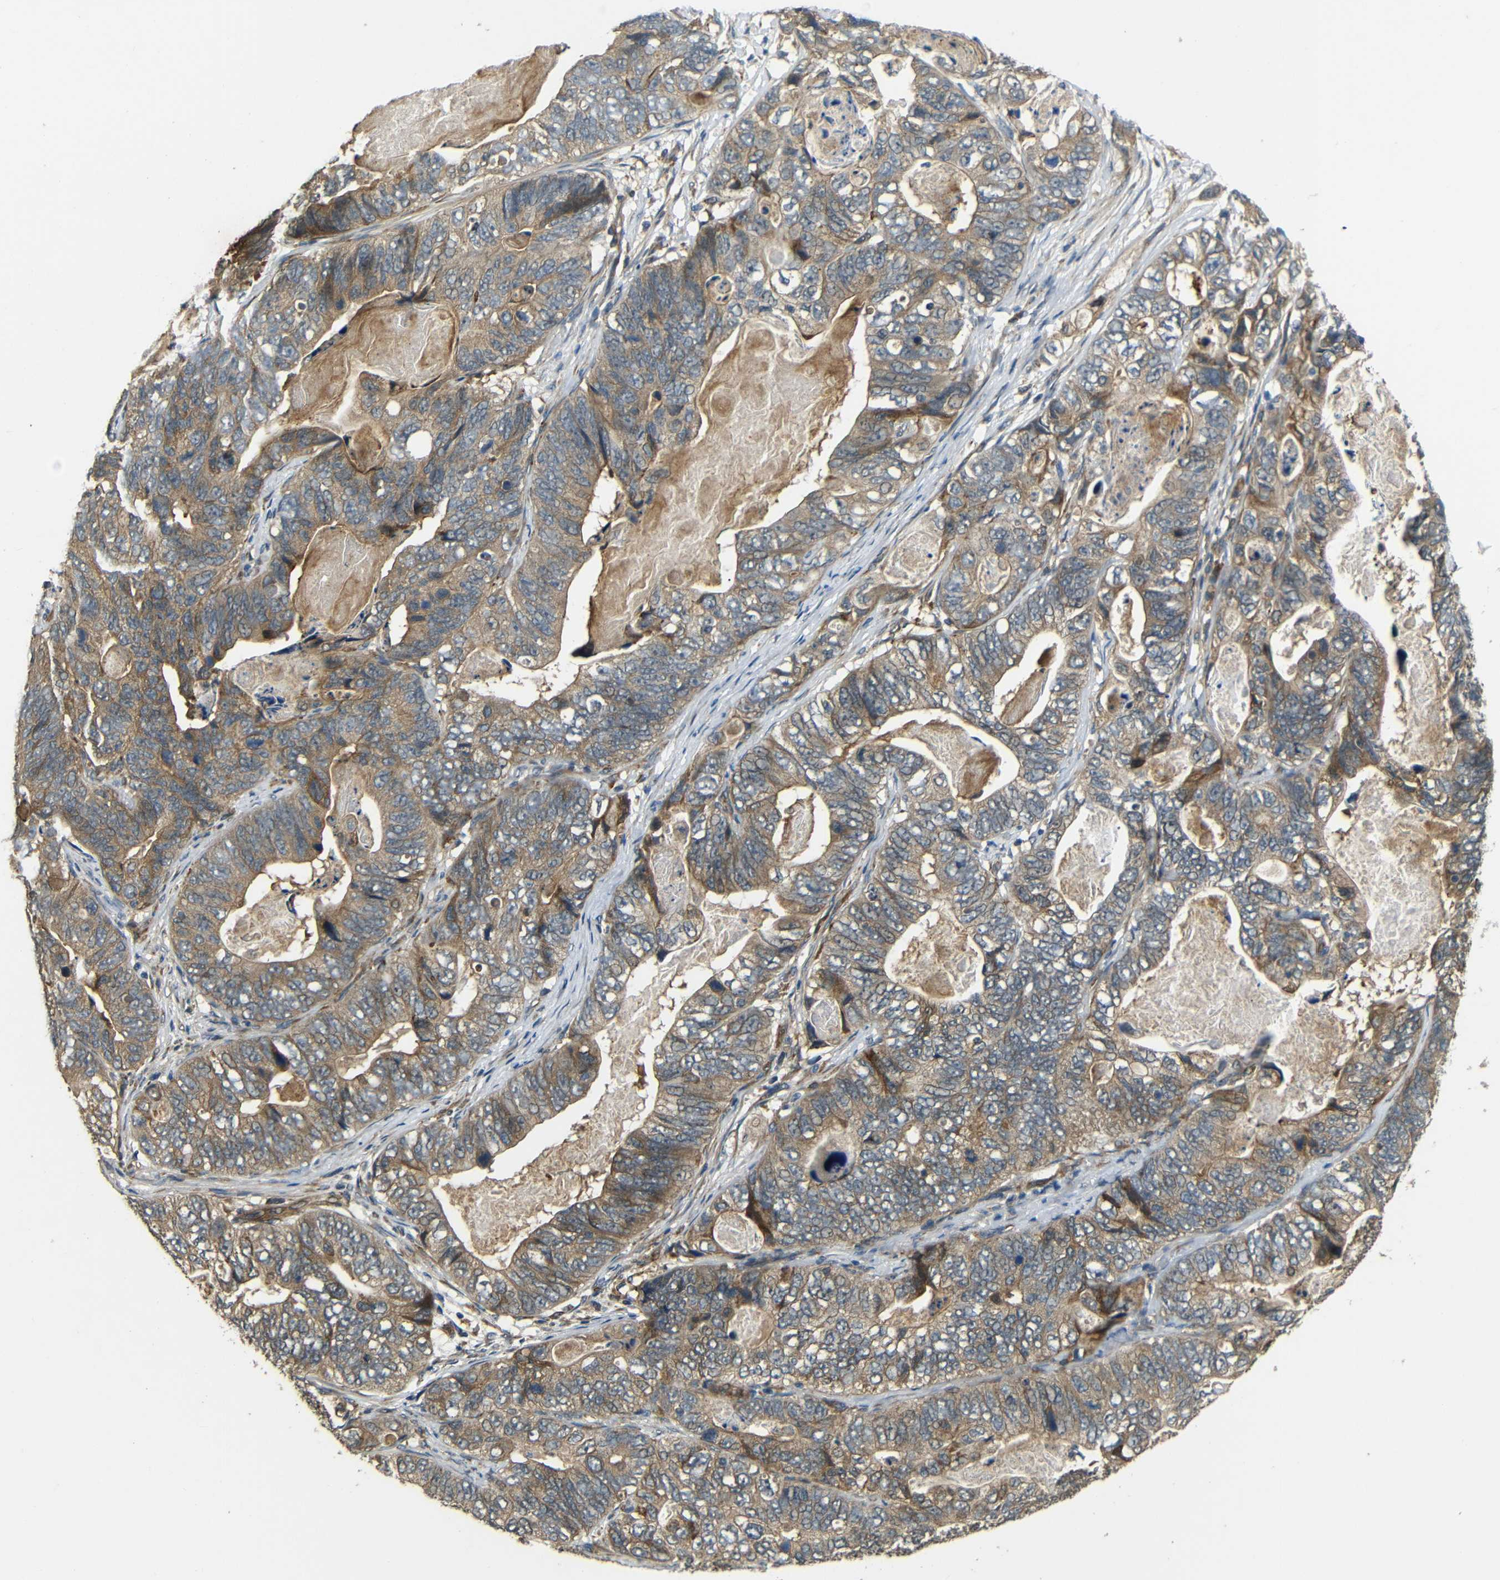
{"staining": {"intensity": "moderate", "quantity": ">75%", "location": "cytoplasmic/membranous"}, "tissue": "stomach cancer", "cell_type": "Tumor cells", "image_type": "cancer", "snomed": [{"axis": "morphology", "description": "Adenocarcinoma, NOS"}, {"axis": "topography", "description": "Stomach"}], "caption": "Moderate cytoplasmic/membranous expression is identified in approximately >75% of tumor cells in stomach cancer (adenocarcinoma). (brown staining indicates protein expression, while blue staining denotes nuclei).", "gene": "EPHB2", "patient": {"sex": "female", "age": 89}}